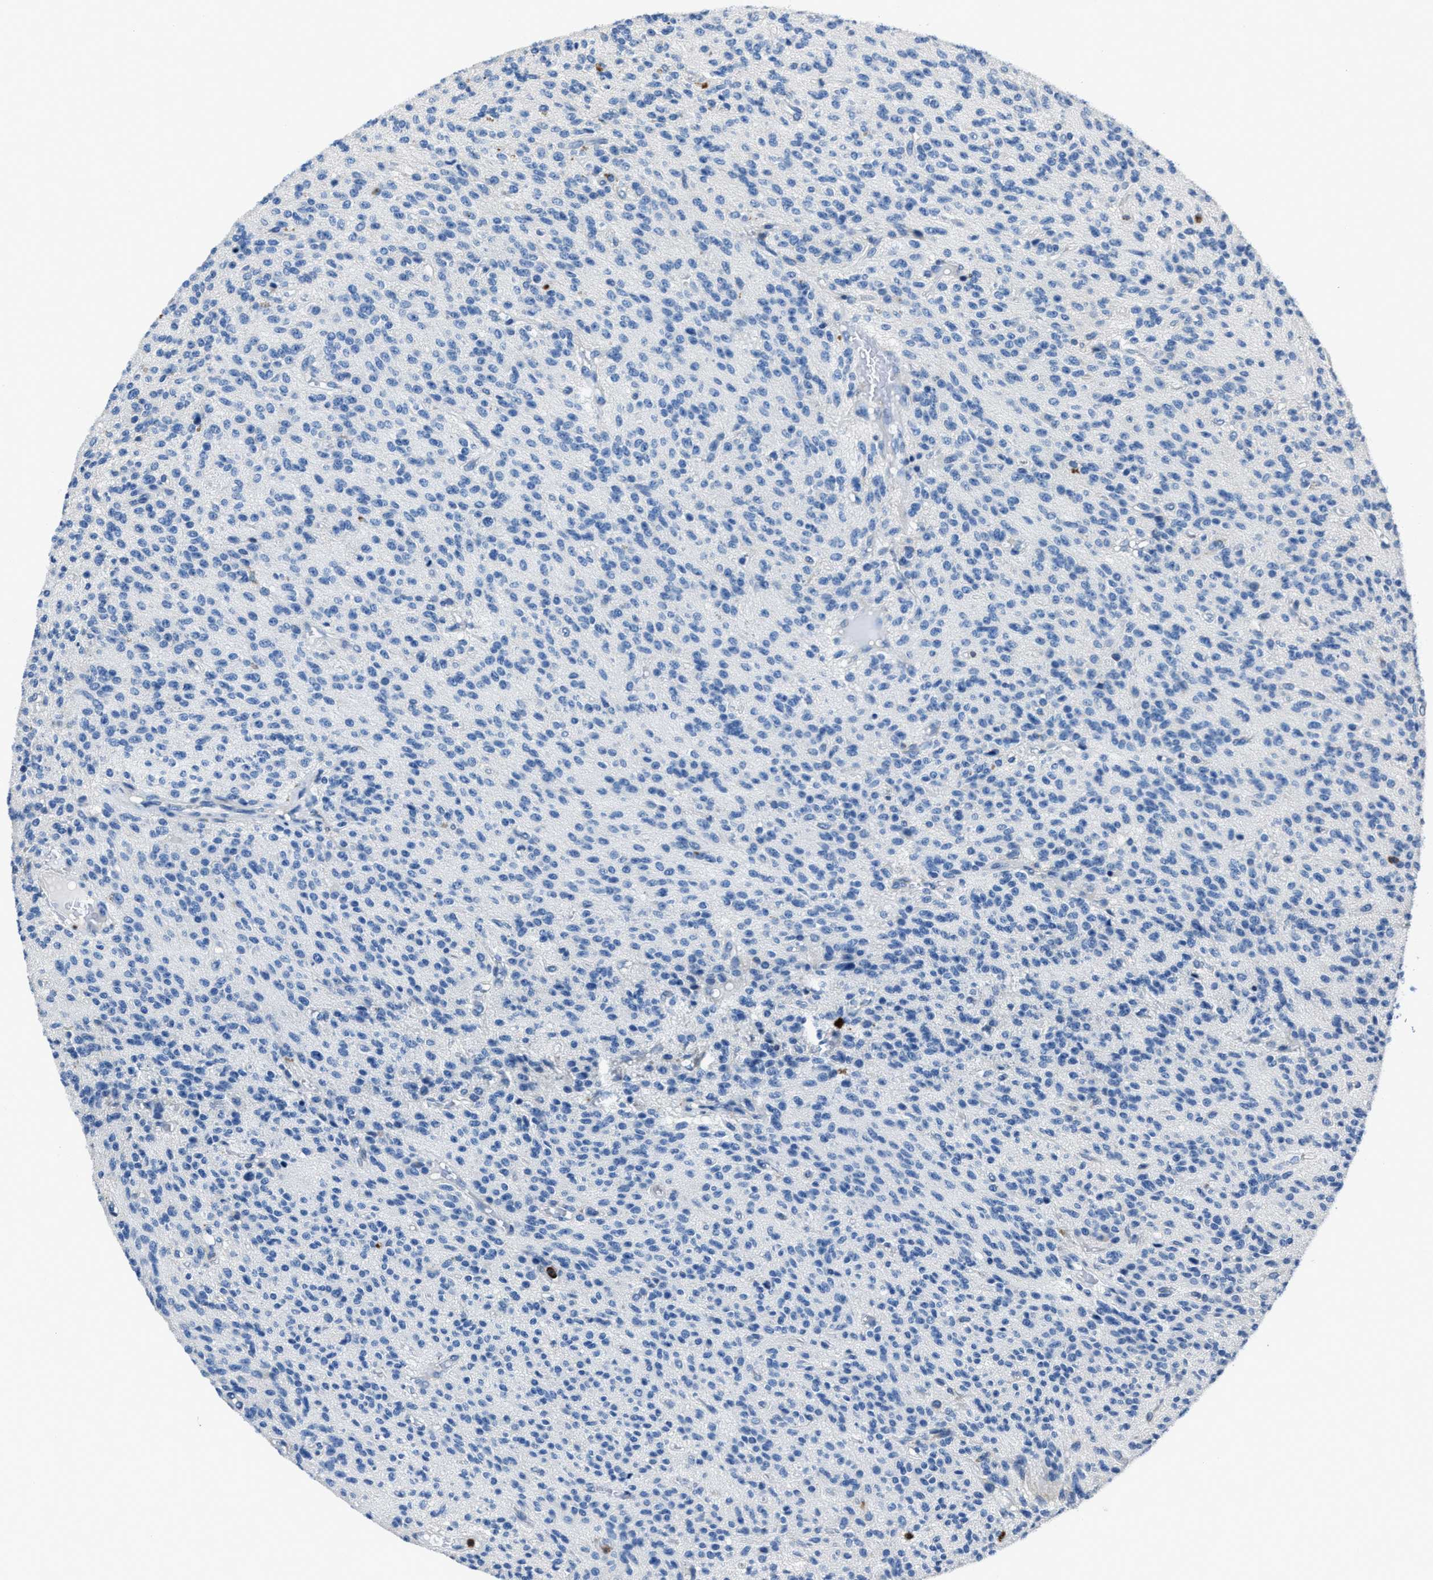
{"staining": {"intensity": "negative", "quantity": "none", "location": "none"}, "tissue": "glioma", "cell_type": "Tumor cells", "image_type": "cancer", "snomed": [{"axis": "morphology", "description": "Glioma, malignant, High grade"}, {"axis": "topography", "description": "Brain"}], "caption": "This is an immunohistochemistry (IHC) histopathology image of malignant high-grade glioma. There is no expression in tumor cells.", "gene": "FGL2", "patient": {"sex": "male", "age": 34}}